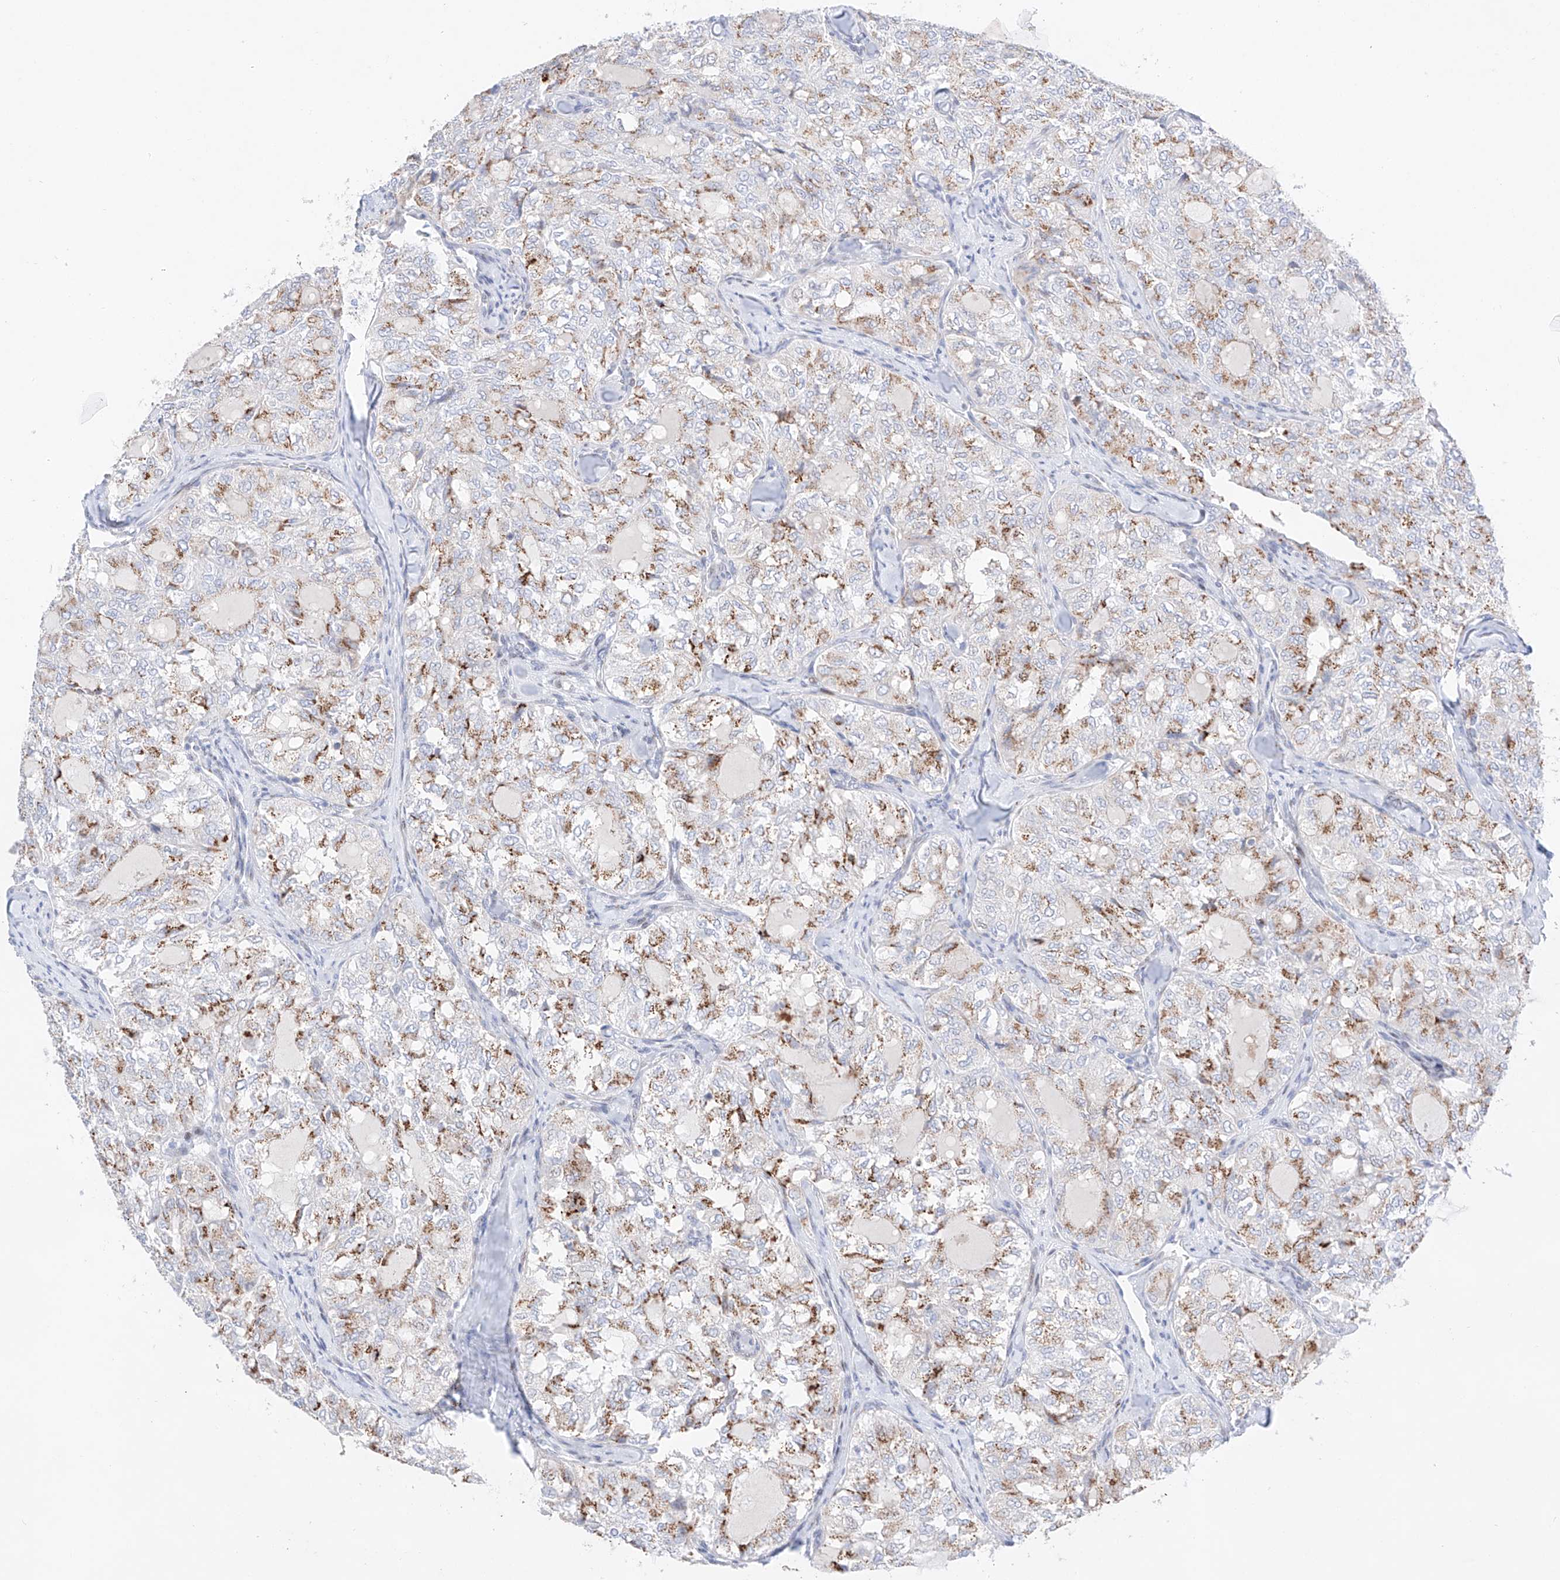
{"staining": {"intensity": "moderate", "quantity": ">75%", "location": "cytoplasmic/membranous"}, "tissue": "thyroid cancer", "cell_type": "Tumor cells", "image_type": "cancer", "snomed": [{"axis": "morphology", "description": "Follicular adenoma carcinoma, NOS"}, {"axis": "topography", "description": "Thyroid gland"}], "caption": "There is medium levels of moderate cytoplasmic/membranous staining in tumor cells of thyroid cancer, as demonstrated by immunohistochemical staining (brown color).", "gene": "NT5C3B", "patient": {"sex": "male", "age": 75}}